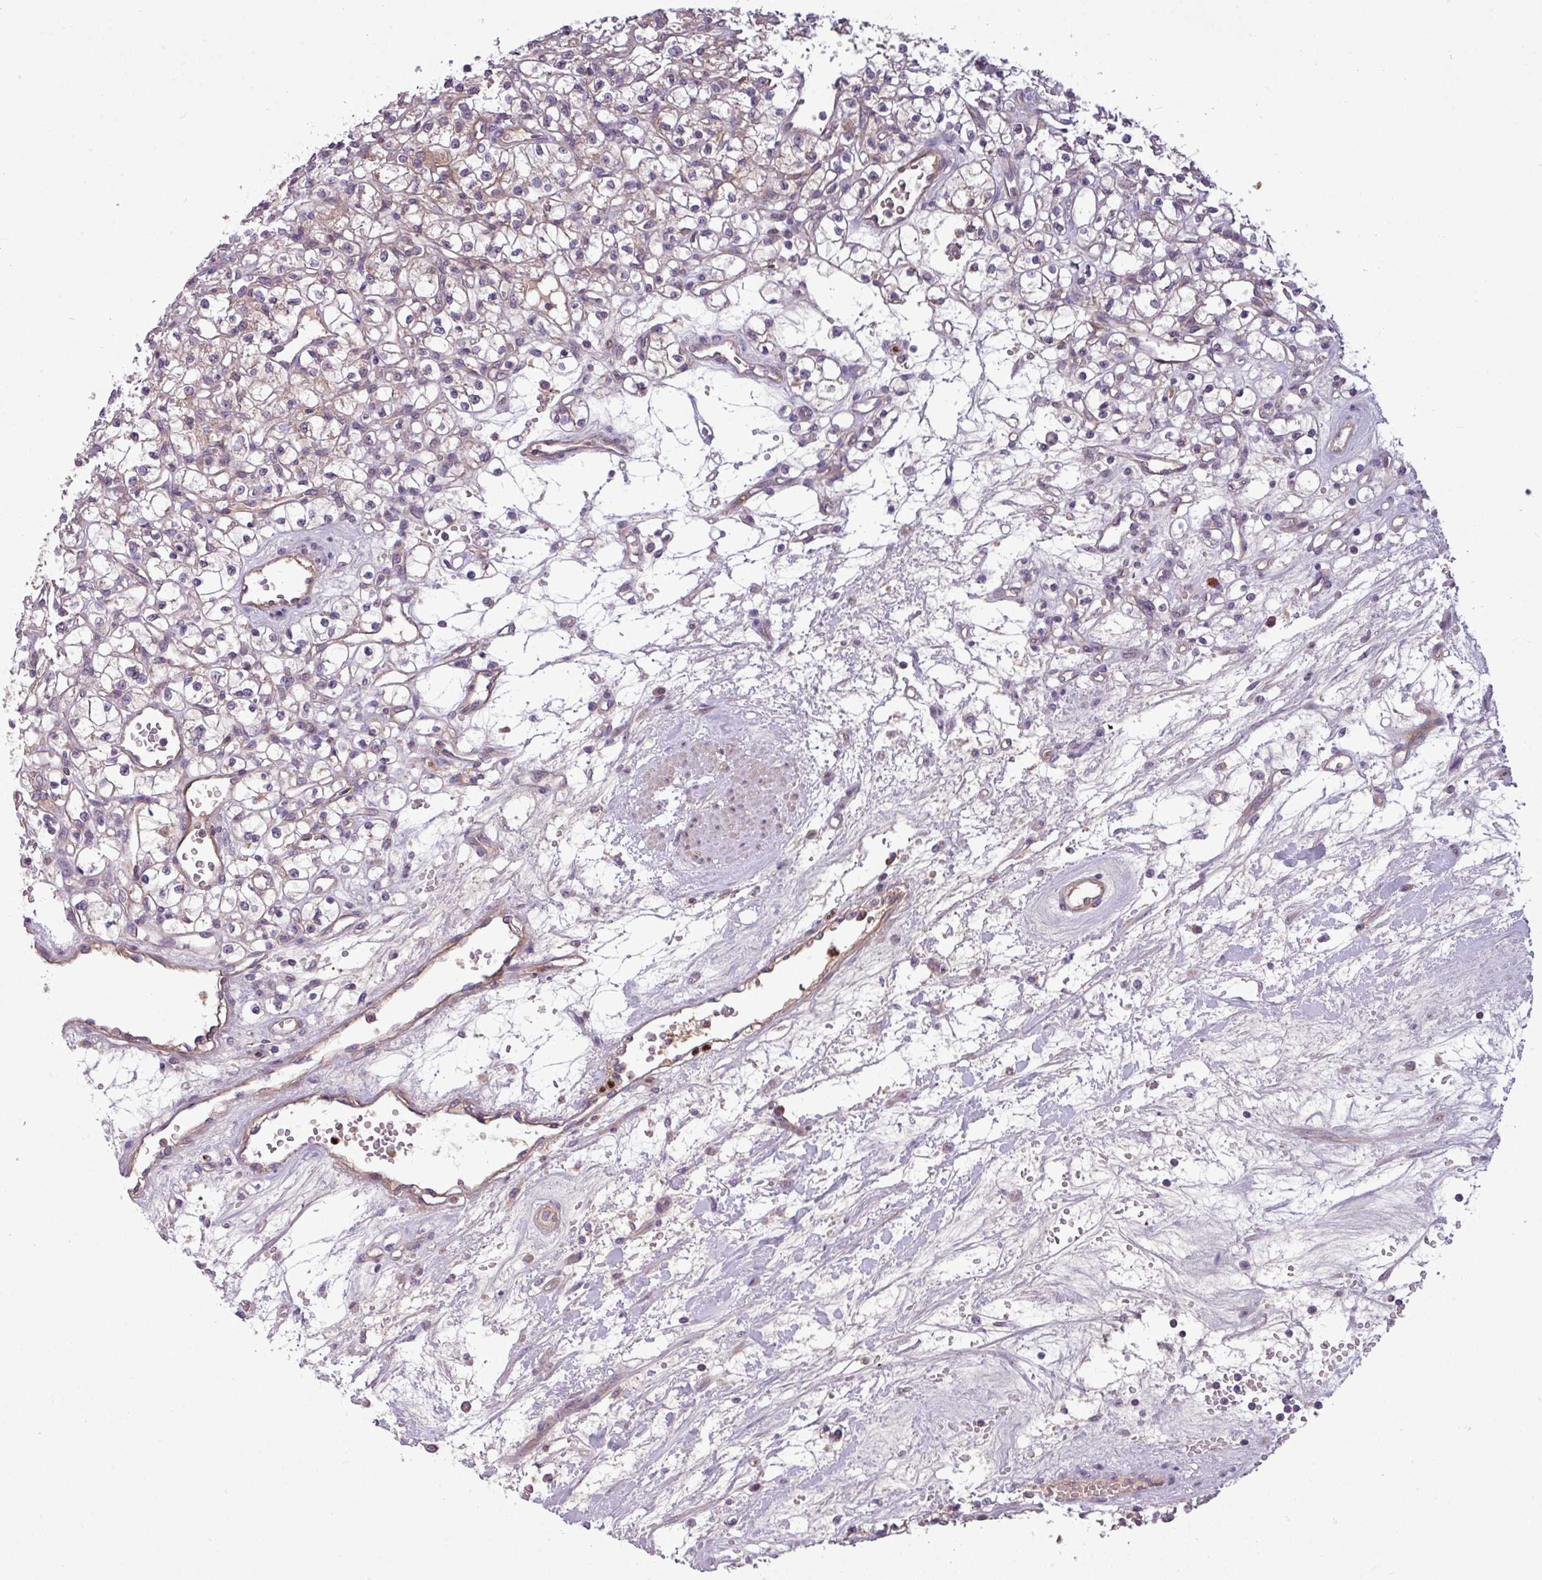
{"staining": {"intensity": "weak", "quantity": "25%-75%", "location": "cytoplasmic/membranous"}, "tissue": "renal cancer", "cell_type": "Tumor cells", "image_type": "cancer", "snomed": [{"axis": "morphology", "description": "Adenocarcinoma, NOS"}, {"axis": "topography", "description": "Kidney"}], "caption": "Renal cancer stained with IHC displays weak cytoplasmic/membranous expression in about 25%-75% of tumor cells. Nuclei are stained in blue.", "gene": "PAPLN", "patient": {"sex": "female", "age": 59}}